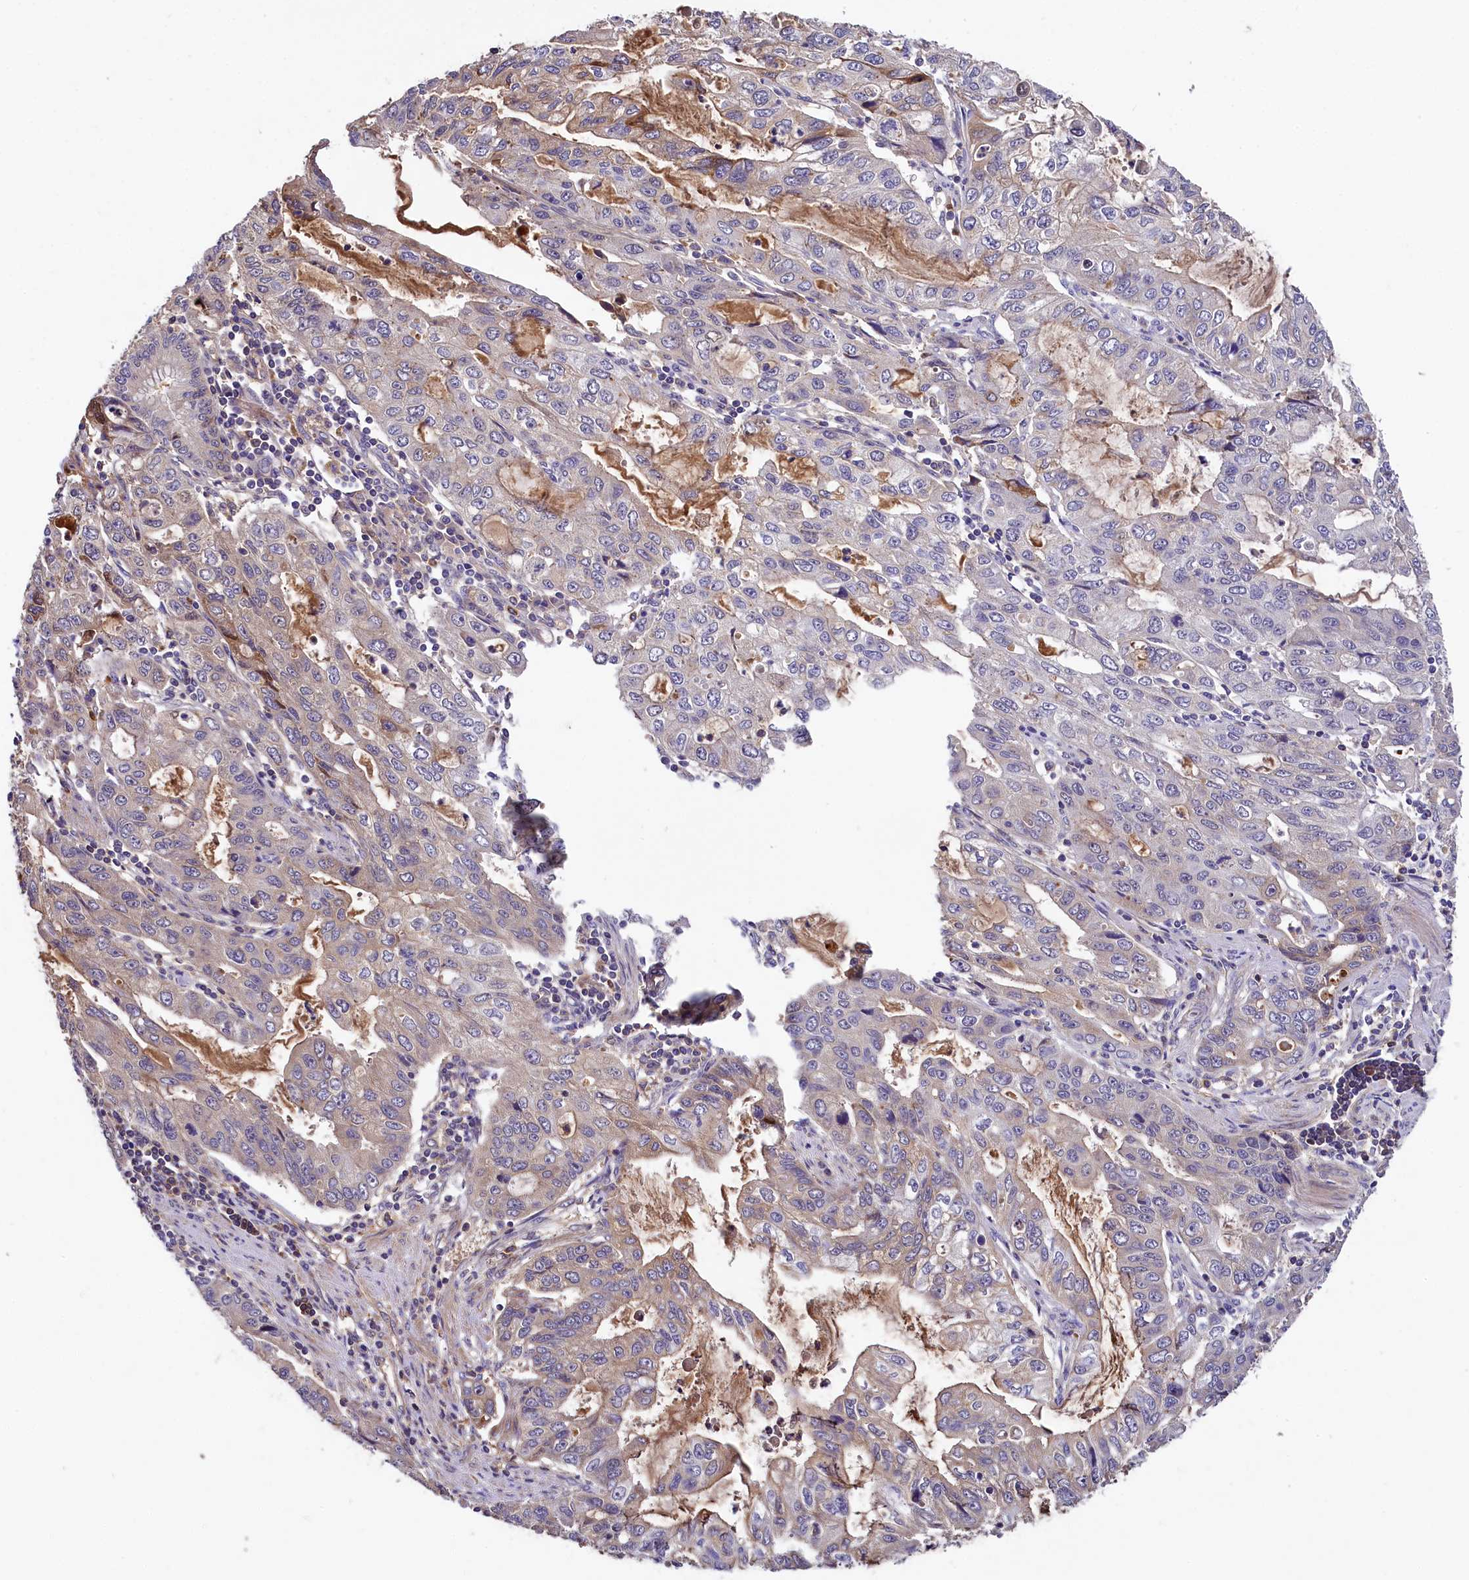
{"staining": {"intensity": "negative", "quantity": "none", "location": "none"}, "tissue": "stomach cancer", "cell_type": "Tumor cells", "image_type": "cancer", "snomed": [{"axis": "morphology", "description": "Adenocarcinoma, NOS"}, {"axis": "topography", "description": "Stomach, upper"}], "caption": "Photomicrograph shows no protein positivity in tumor cells of adenocarcinoma (stomach) tissue.", "gene": "PHAF1", "patient": {"sex": "female", "age": 52}}